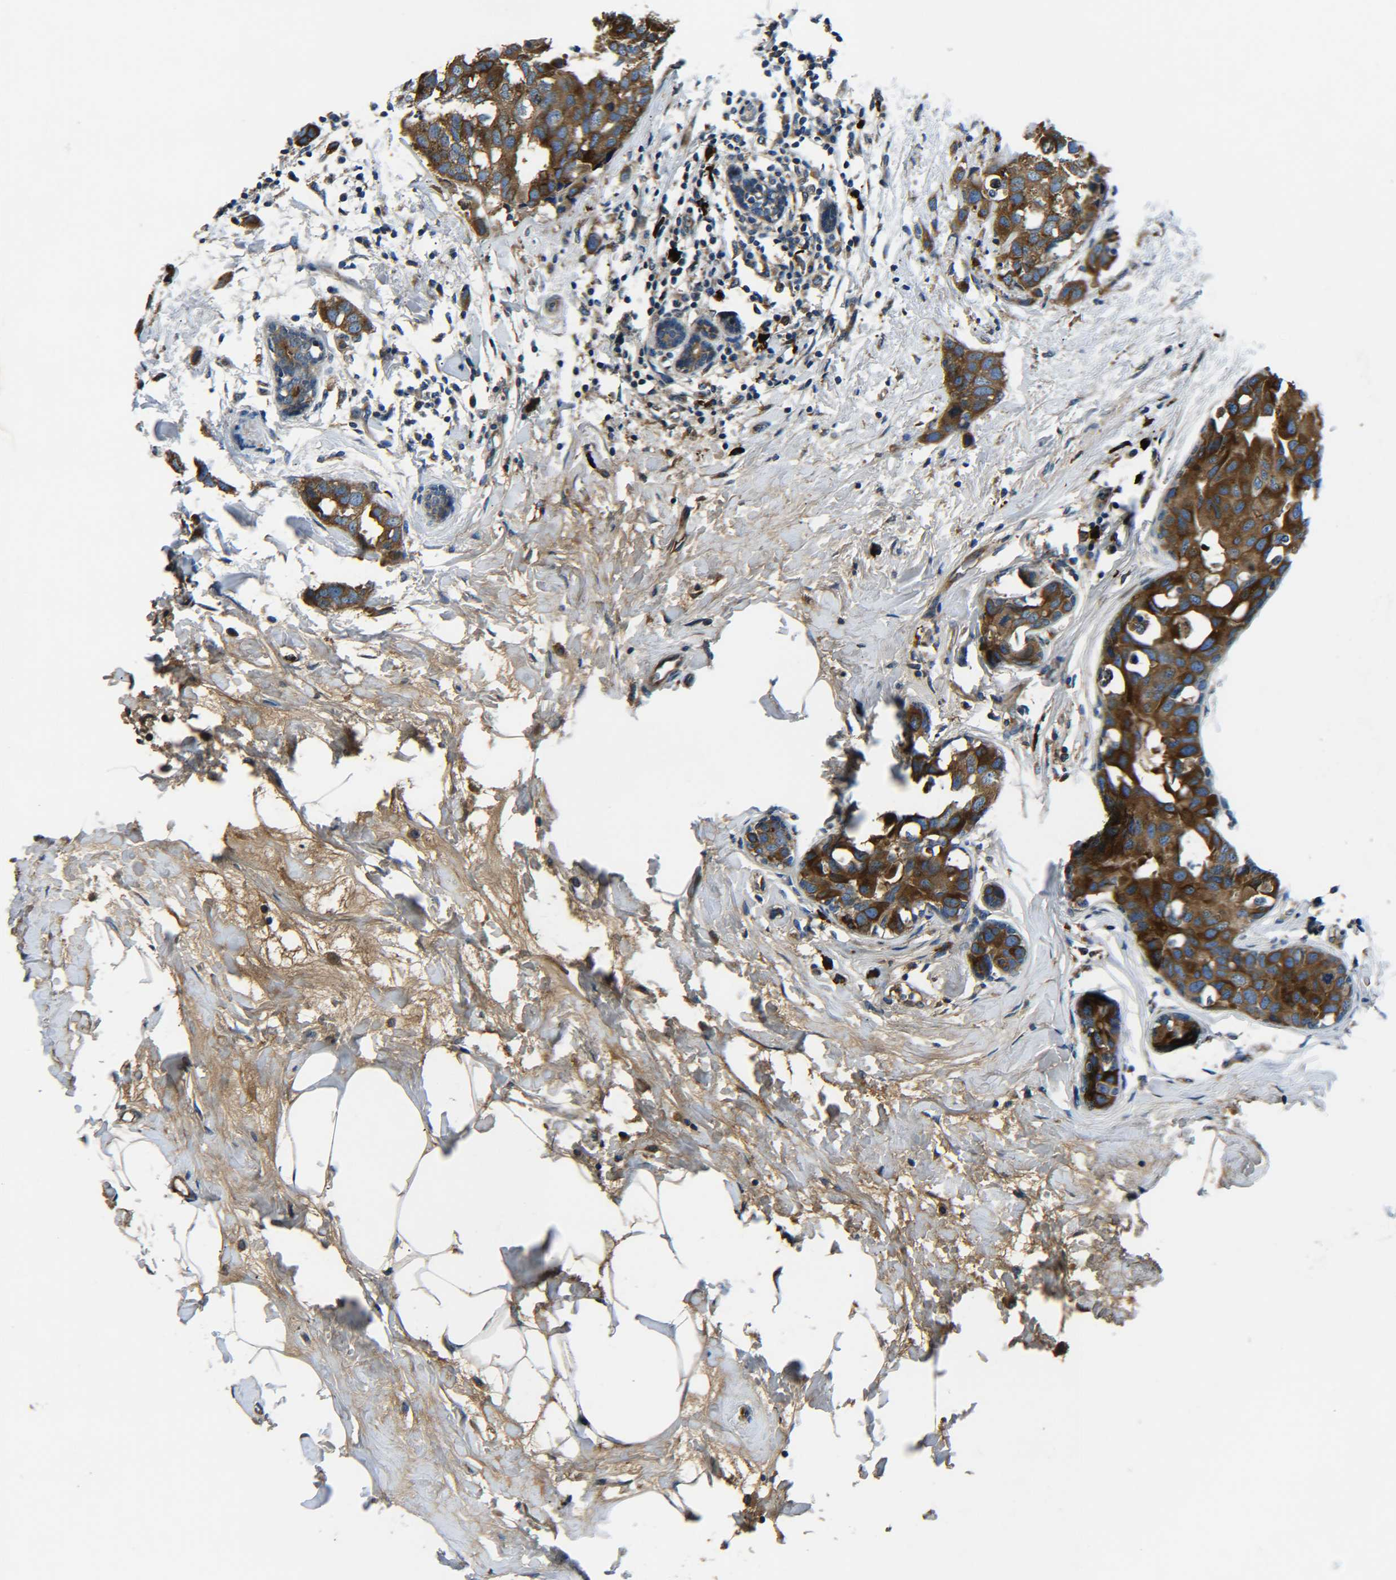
{"staining": {"intensity": "strong", "quantity": ">75%", "location": "cytoplasmic/membranous"}, "tissue": "breast cancer", "cell_type": "Tumor cells", "image_type": "cancer", "snomed": [{"axis": "morphology", "description": "Normal tissue, NOS"}, {"axis": "morphology", "description": "Duct carcinoma"}, {"axis": "topography", "description": "Breast"}], "caption": "Protein analysis of breast cancer (infiltrating ductal carcinoma) tissue reveals strong cytoplasmic/membranous expression in about >75% of tumor cells. (DAB IHC, brown staining for protein, blue staining for nuclei).", "gene": "RAB1B", "patient": {"sex": "female", "age": 50}}